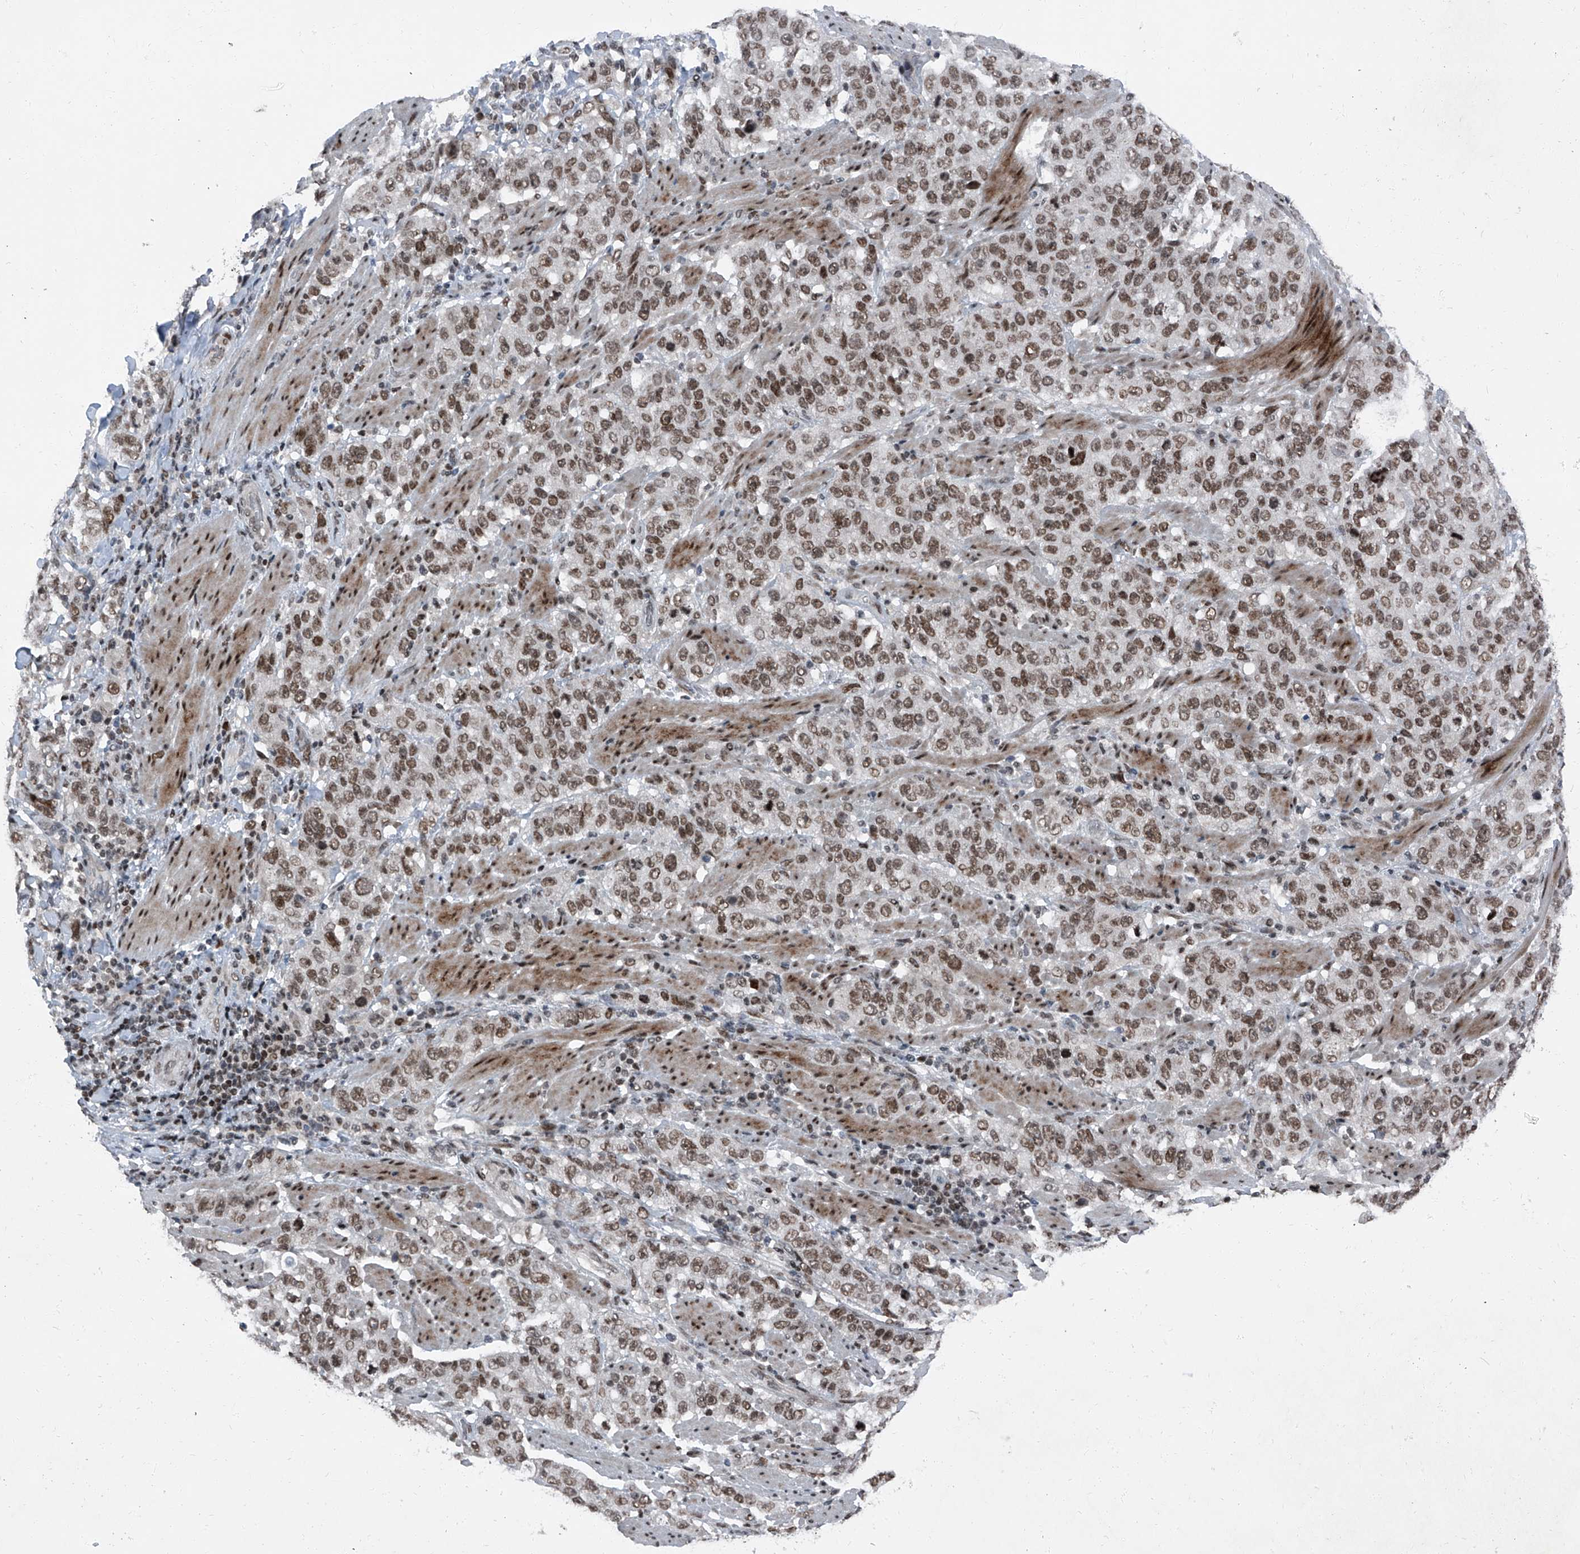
{"staining": {"intensity": "moderate", "quantity": ">75%", "location": "nuclear"}, "tissue": "stomach cancer", "cell_type": "Tumor cells", "image_type": "cancer", "snomed": [{"axis": "morphology", "description": "Adenocarcinoma, NOS"}, {"axis": "topography", "description": "Stomach"}], "caption": "Immunohistochemistry of human stomach adenocarcinoma reveals medium levels of moderate nuclear positivity in approximately >75% of tumor cells.", "gene": "BMI1", "patient": {"sex": "male", "age": 48}}